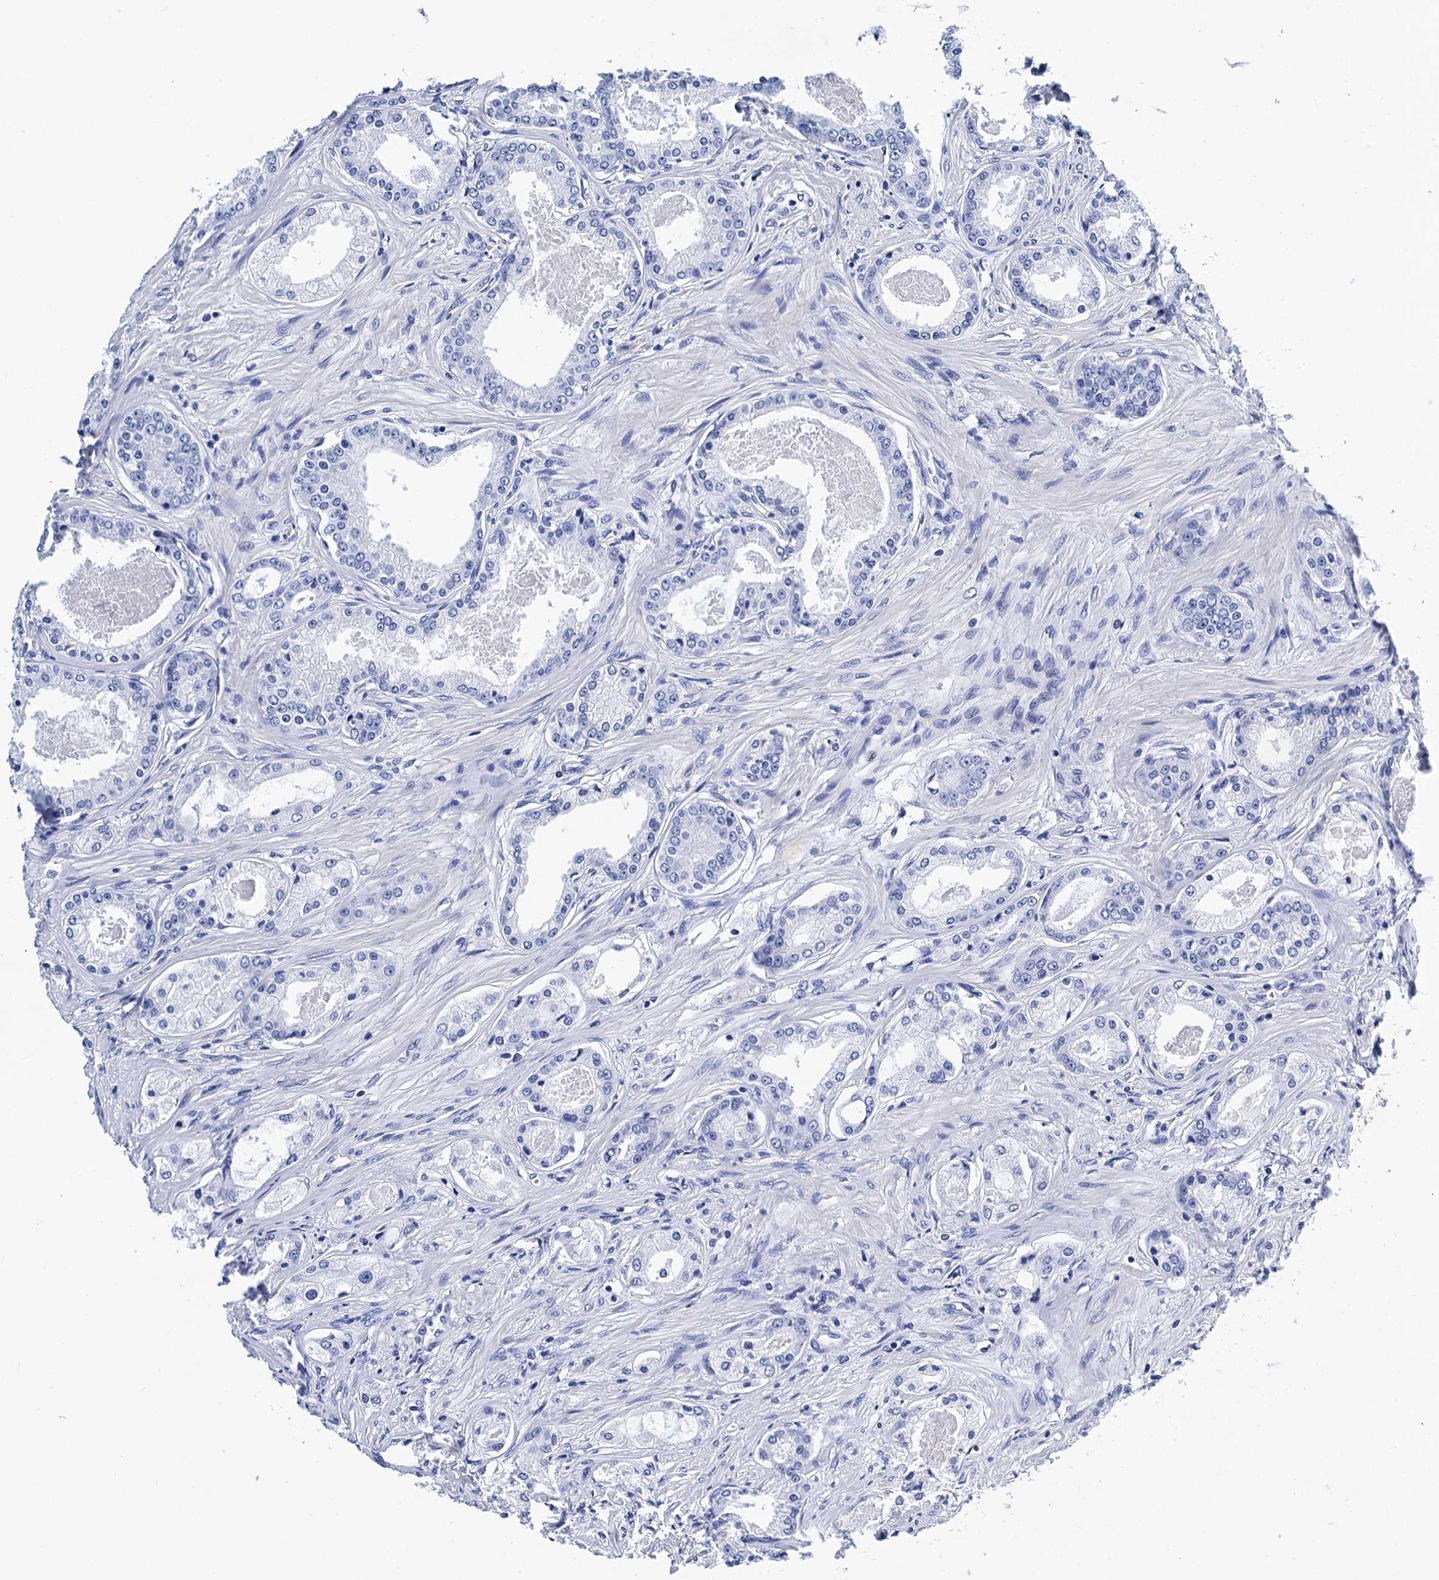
{"staining": {"intensity": "negative", "quantity": "none", "location": "none"}, "tissue": "prostate cancer", "cell_type": "Tumor cells", "image_type": "cancer", "snomed": [{"axis": "morphology", "description": "Adenocarcinoma, Low grade"}, {"axis": "topography", "description": "Prostate"}], "caption": "Low-grade adenocarcinoma (prostate) was stained to show a protein in brown. There is no significant positivity in tumor cells.", "gene": "MYBPC3", "patient": {"sex": "male", "age": 68}}